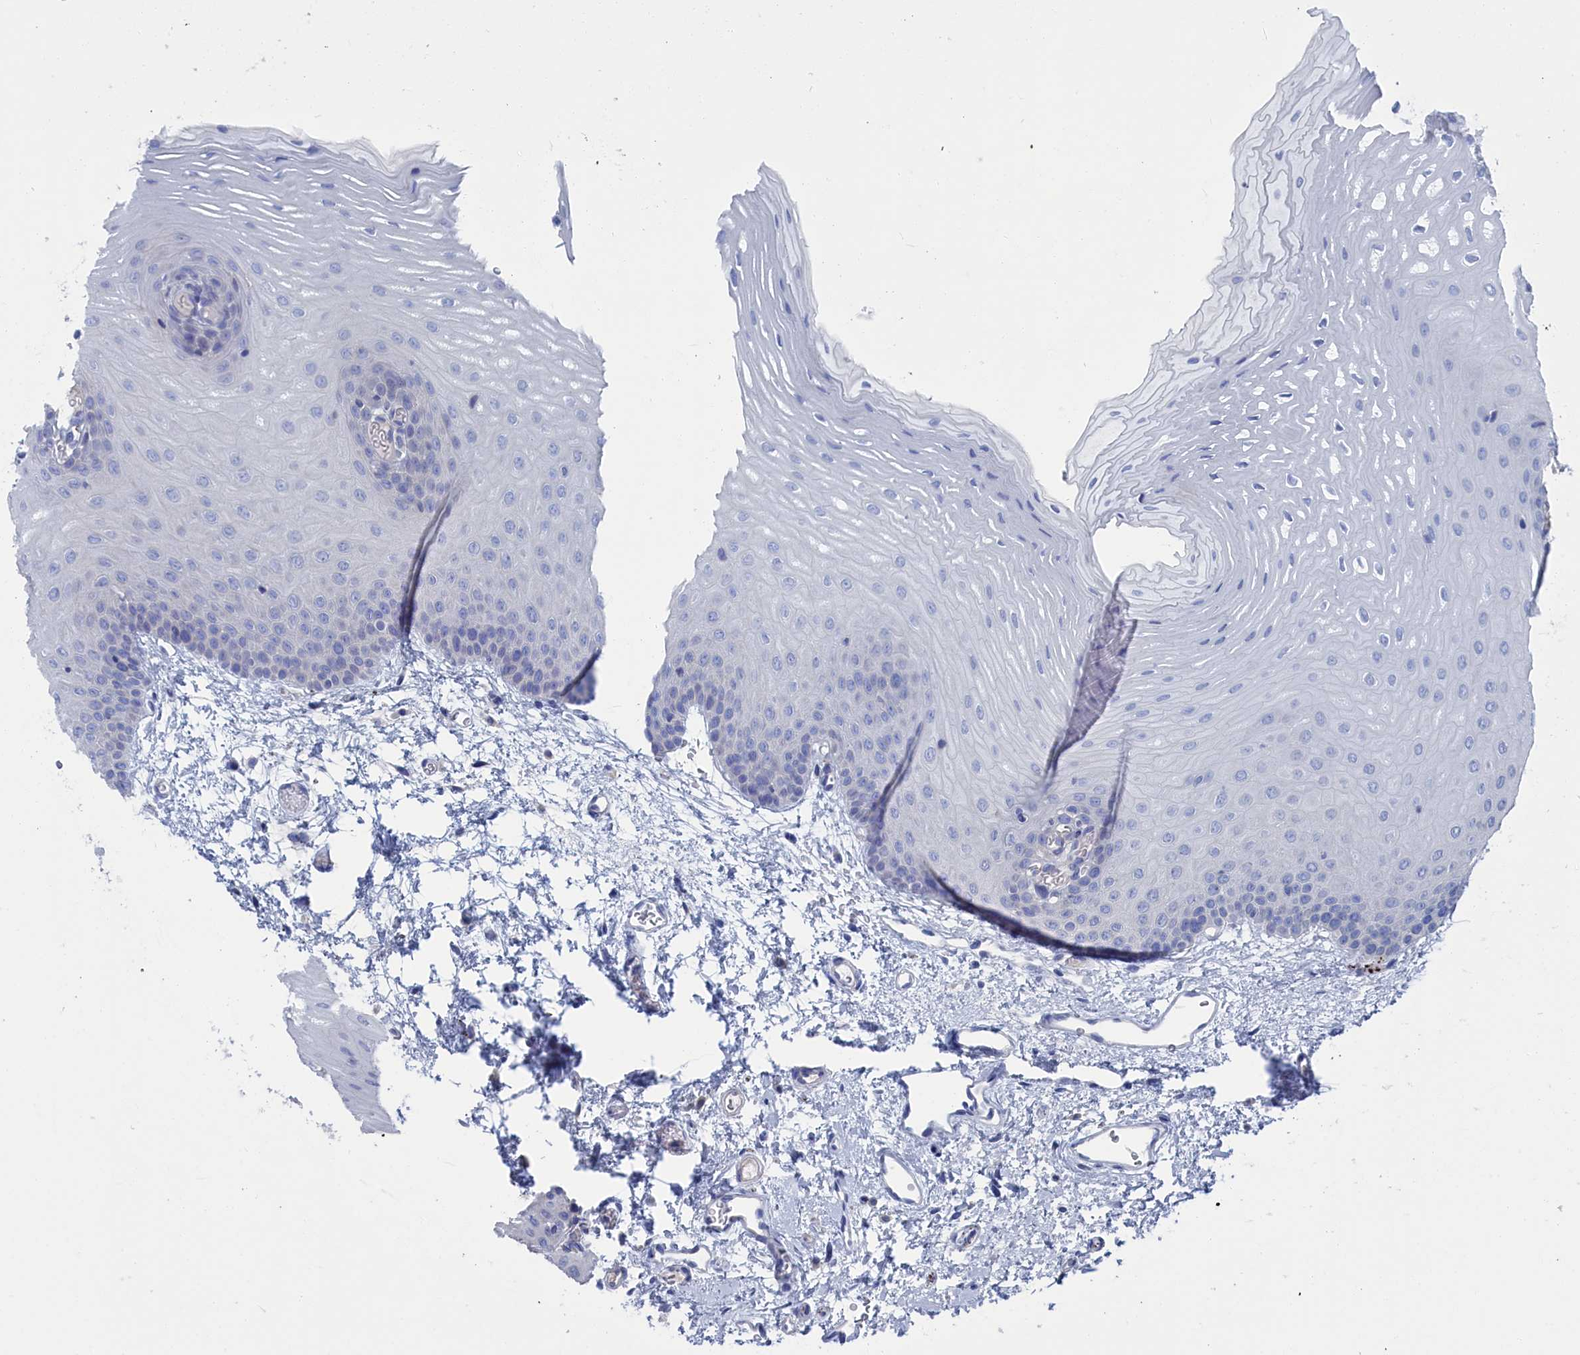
{"staining": {"intensity": "negative", "quantity": "none", "location": "none"}, "tissue": "oral mucosa", "cell_type": "Squamous epithelial cells", "image_type": "normal", "snomed": [{"axis": "morphology", "description": "Normal tissue, NOS"}, {"axis": "topography", "description": "Oral tissue"}], "caption": "Oral mucosa stained for a protein using immunohistochemistry (IHC) demonstrates no expression squamous epithelial cells.", "gene": "CEND1", "patient": {"sex": "female", "age": 70}}